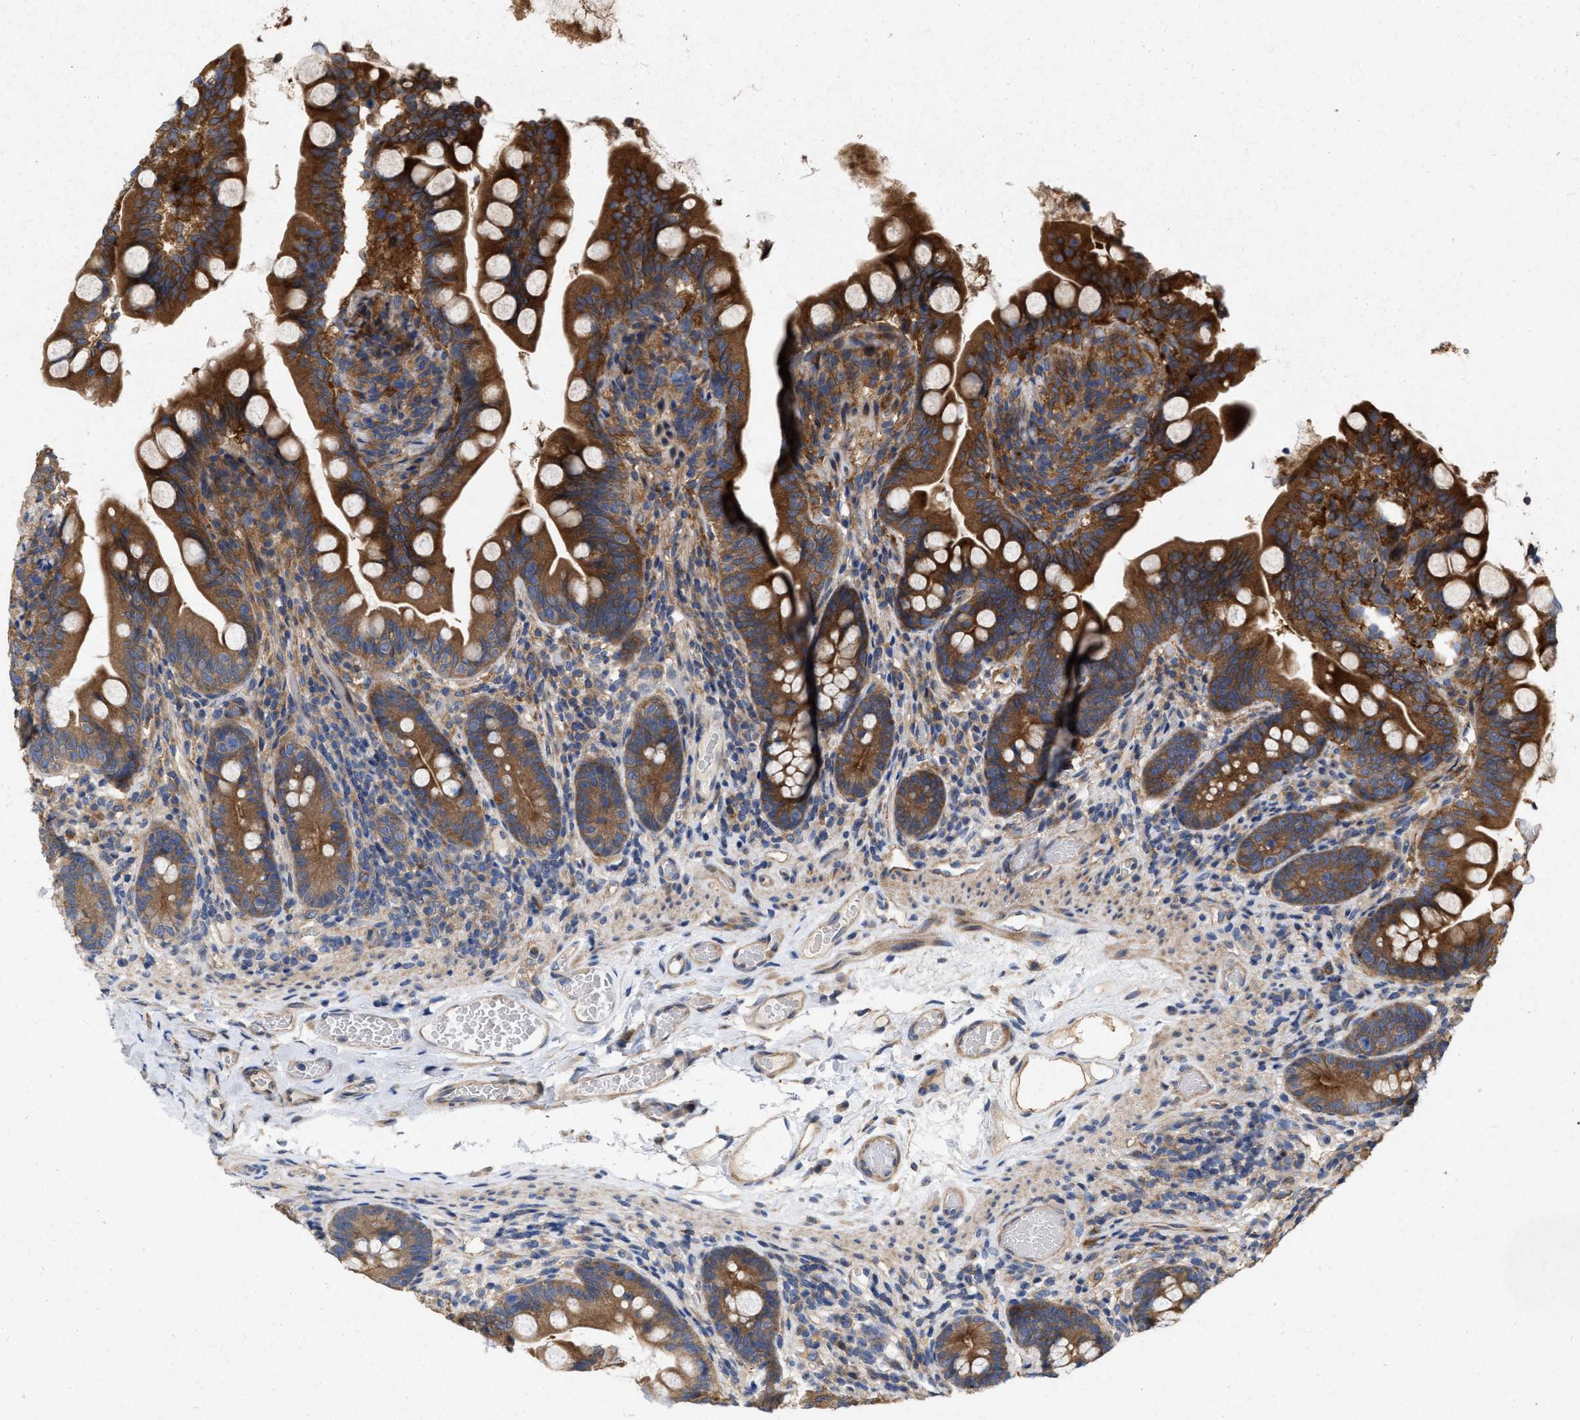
{"staining": {"intensity": "strong", "quantity": ">75%", "location": "cytoplasmic/membranous"}, "tissue": "small intestine", "cell_type": "Glandular cells", "image_type": "normal", "snomed": [{"axis": "morphology", "description": "Normal tissue, NOS"}, {"axis": "topography", "description": "Small intestine"}], "caption": "Unremarkable small intestine was stained to show a protein in brown. There is high levels of strong cytoplasmic/membranous positivity in approximately >75% of glandular cells. (Stains: DAB in brown, nuclei in blue, Microscopy: brightfield microscopy at high magnification).", "gene": "CDKN2C", "patient": {"sex": "female", "age": 56}}